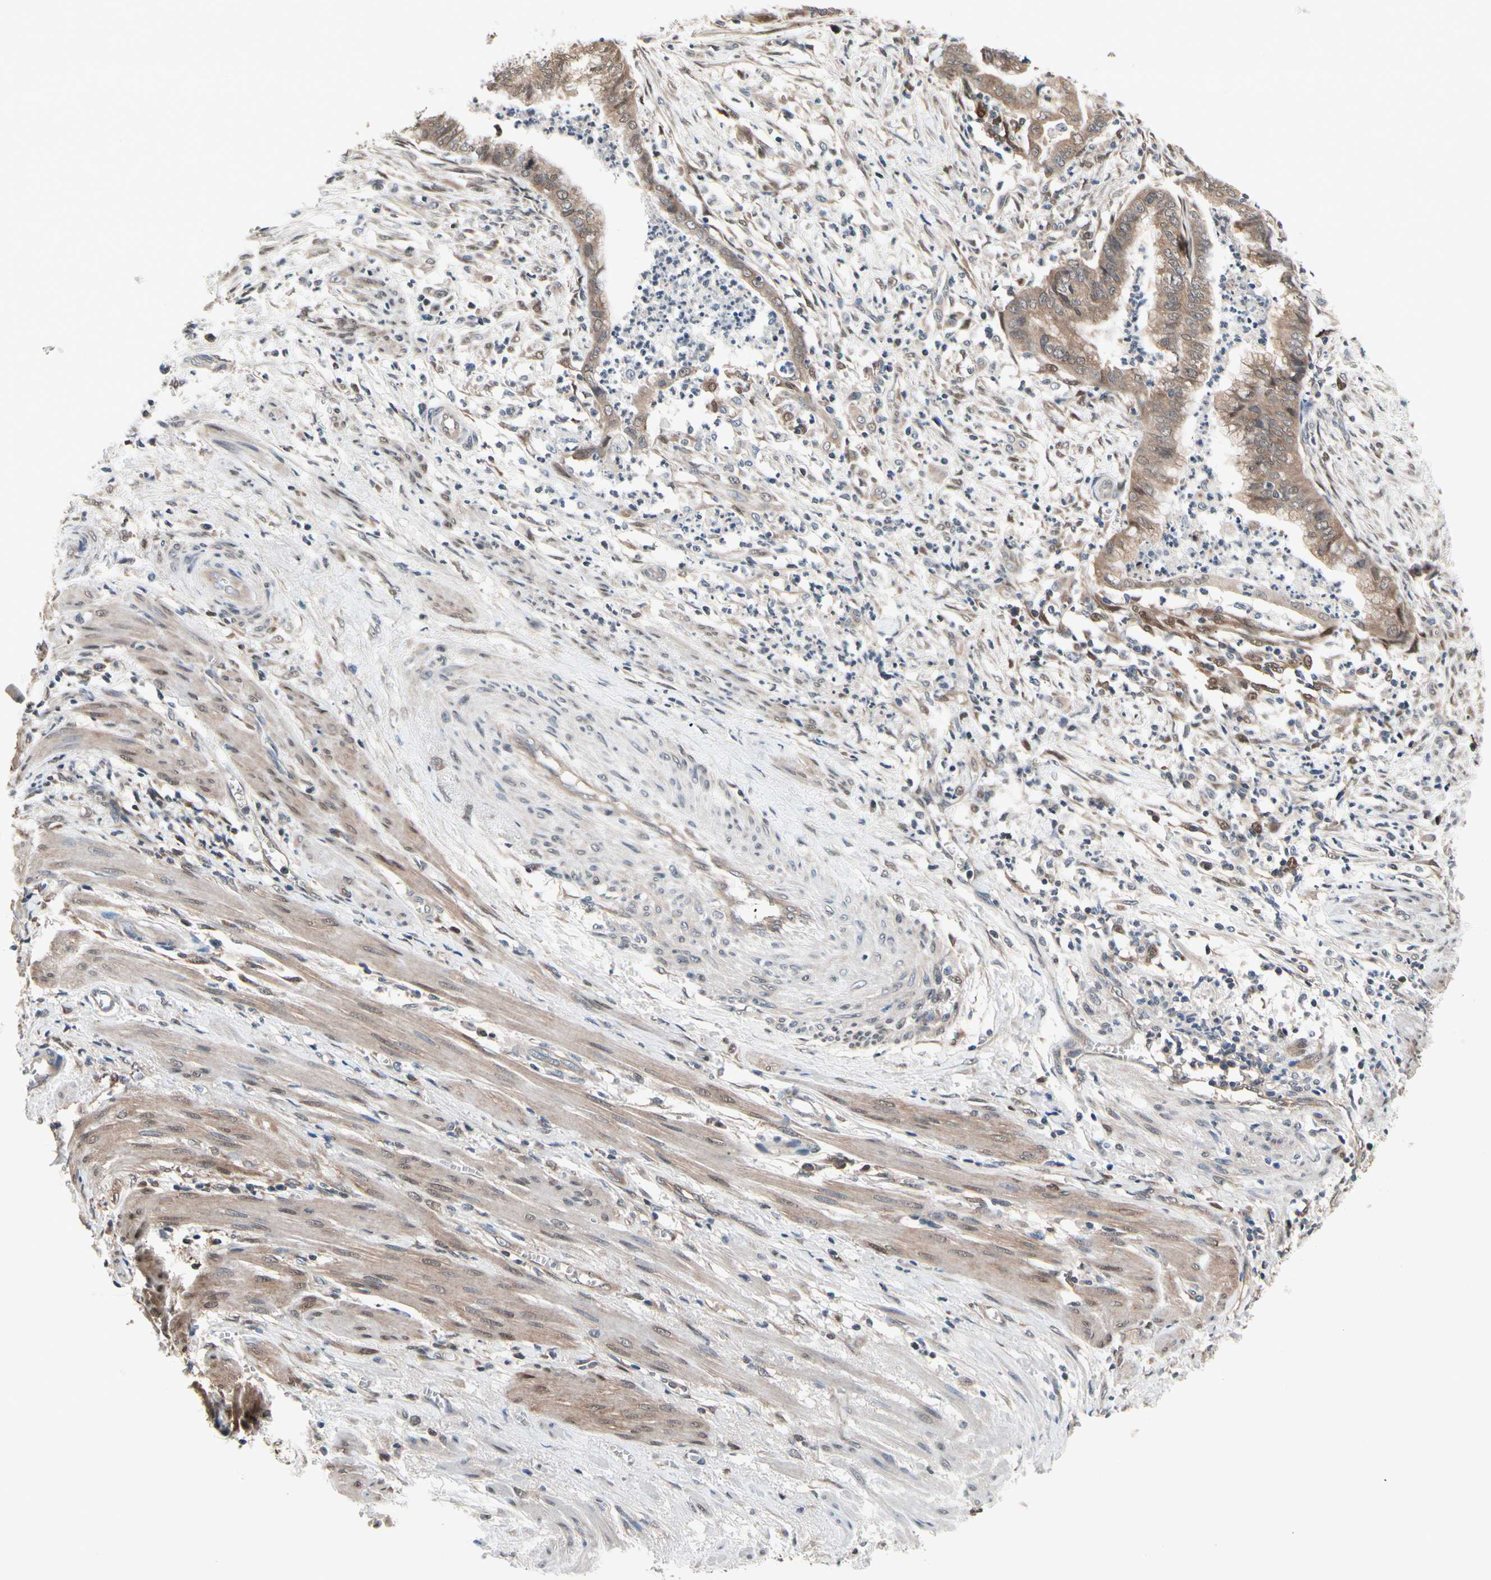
{"staining": {"intensity": "weak", "quantity": ">75%", "location": "cytoplasmic/membranous"}, "tissue": "endometrial cancer", "cell_type": "Tumor cells", "image_type": "cancer", "snomed": [{"axis": "morphology", "description": "Necrosis, NOS"}, {"axis": "morphology", "description": "Adenocarcinoma, NOS"}, {"axis": "topography", "description": "Endometrium"}], "caption": "A brown stain labels weak cytoplasmic/membranous positivity of a protein in endometrial adenocarcinoma tumor cells. Immunohistochemistry stains the protein of interest in brown and the nuclei are stained blue.", "gene": "PRDX6", "patient": {"sex": "female", "age": 79}}